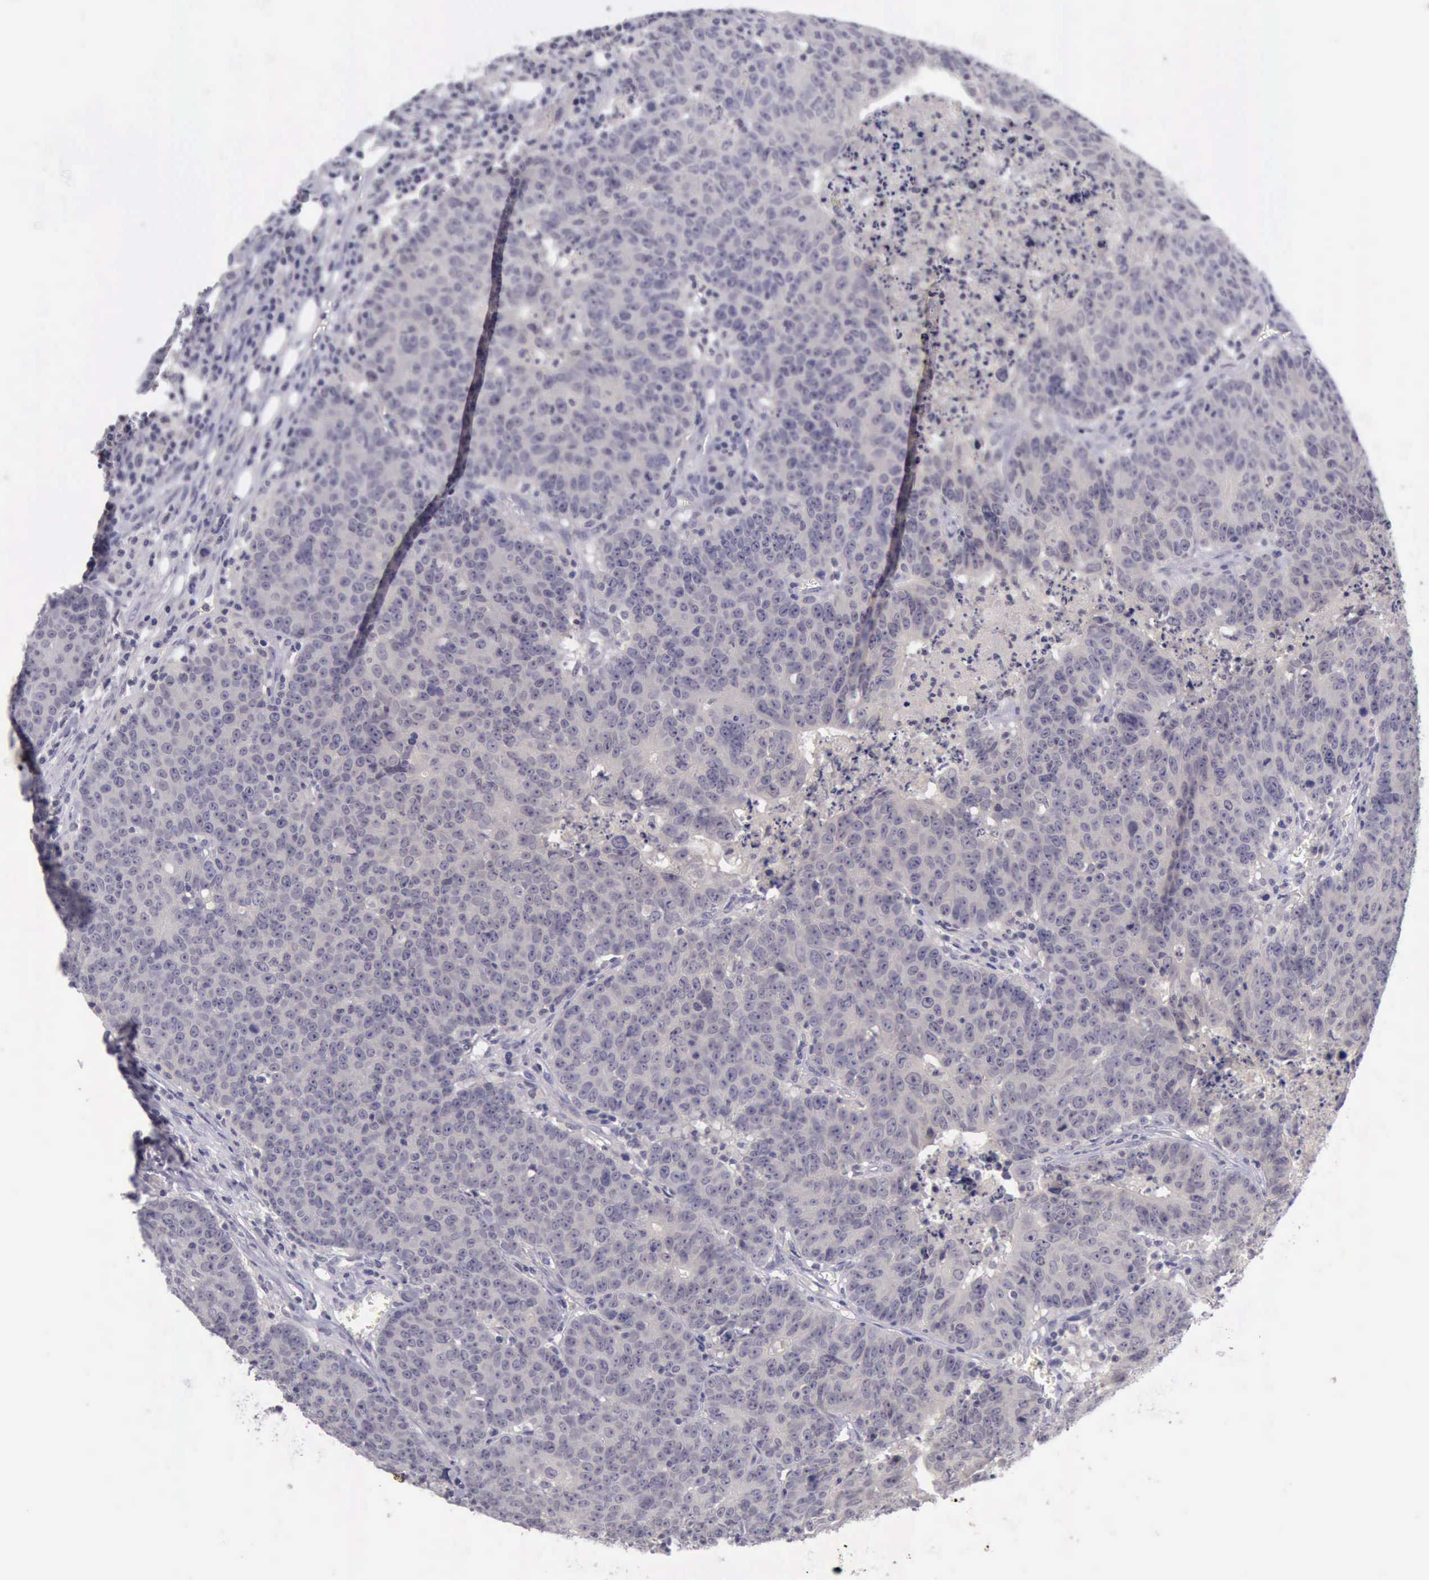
{"staining": {"intensity": "negative", "quantity": "none", "location": "none"}, "tissue": "colorectal cancer", "cell_type": "Tumor cells", "image_type": "cancer", "snomed": [{"axis": "morphology", "description": "Adenocarcinoma, NOS"}, {"axis": "topography", "description": "Colon"}], "caption": "Colorectal adenocarcinoma was stained to show a protein in brown. There is no significant expression in tumor cells.", "gene": "ARNT2", "patient": {"sex": "female", "age": 53}}